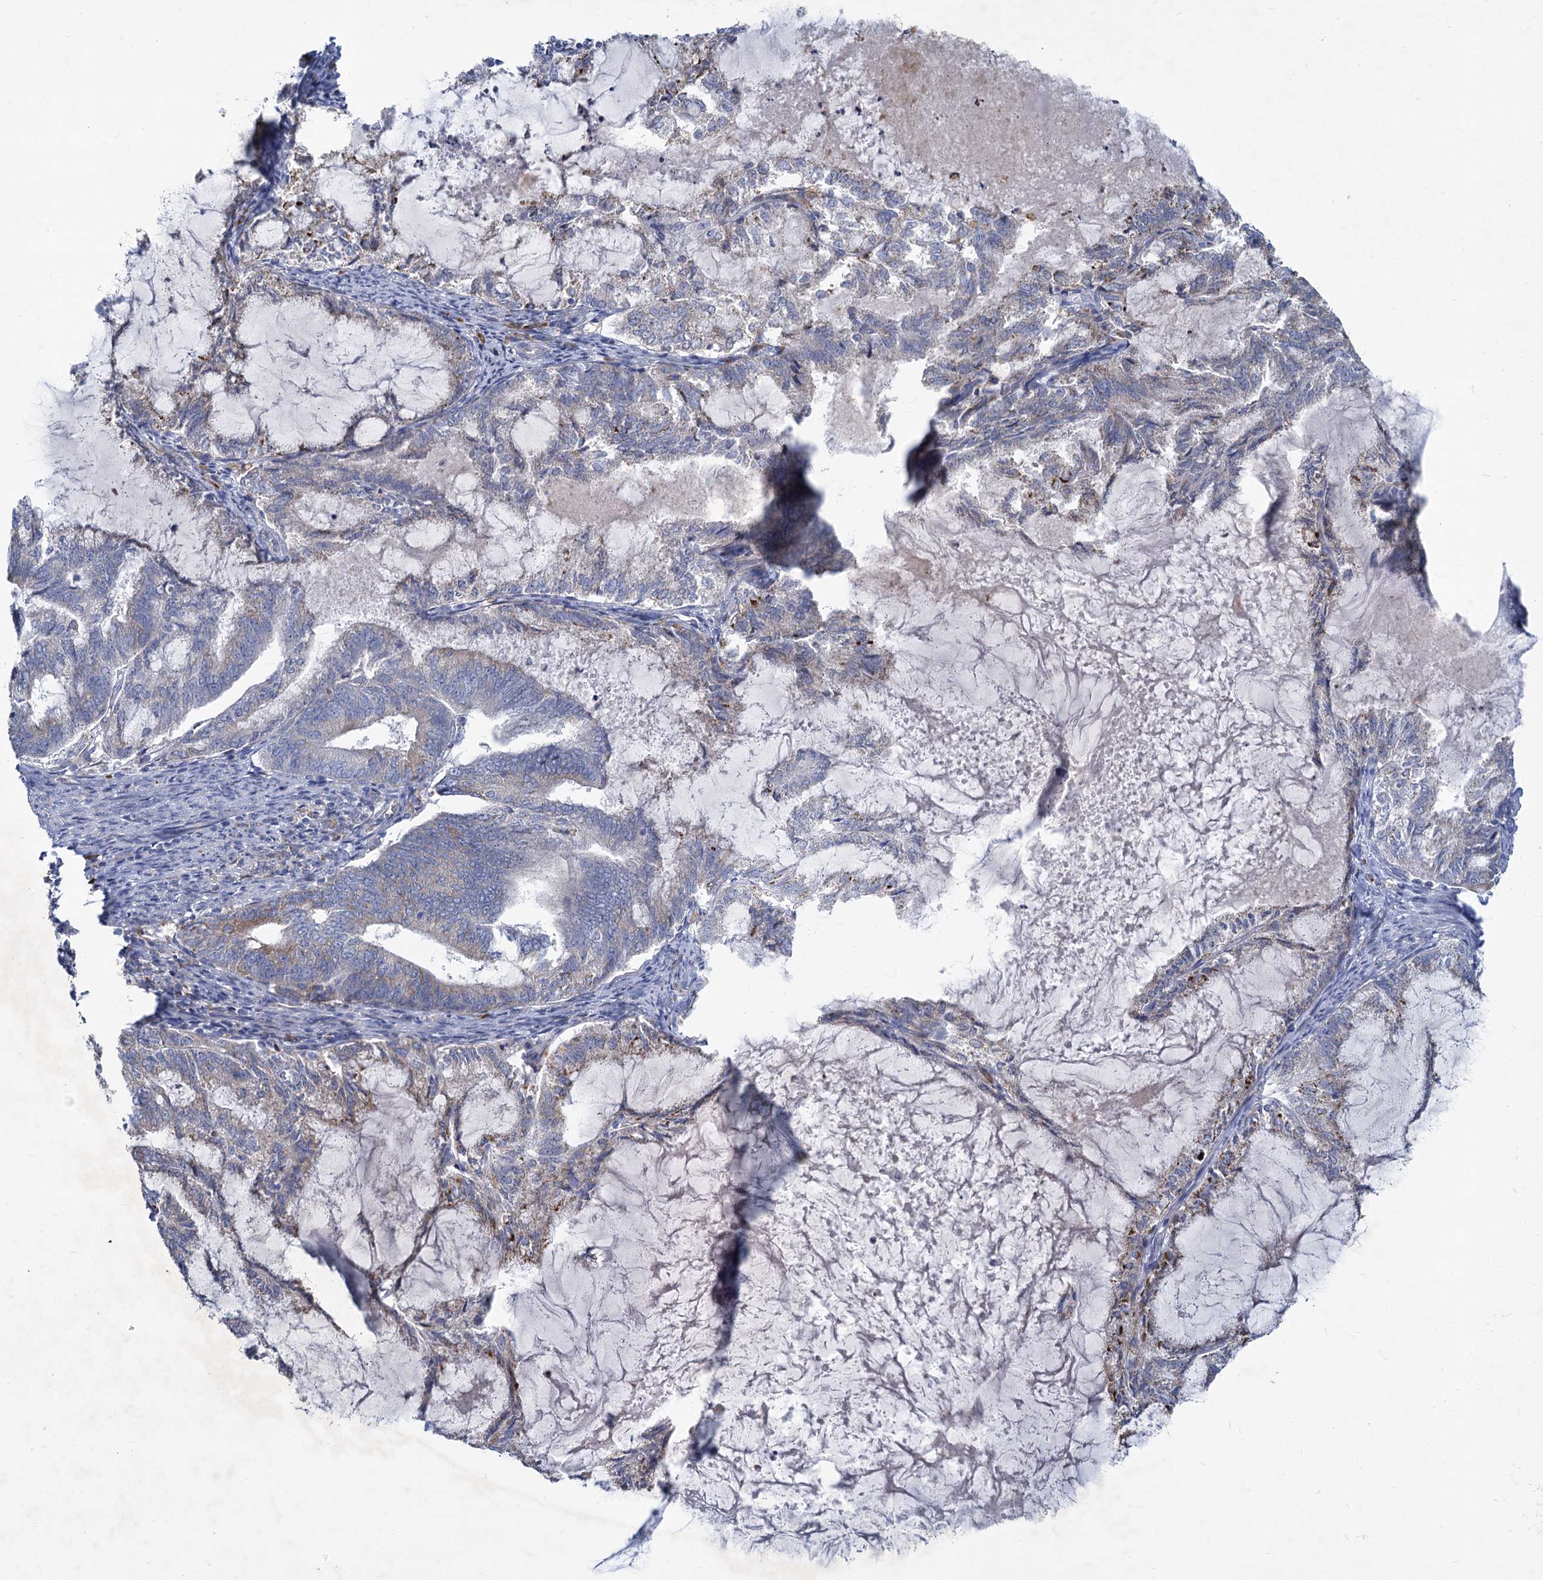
{"staining": {"intensity": "weak", "quantity": "<25%", "location": "cytoplasmic/membranous"}, "tissue": "endometrial cancer", "cell_type": "Tumor cells", "image_type": "cancer", "snomed": [{"axis": "morphology", "description": "Adenocarcinoma, NOS"}, {"axis": "topography", "description": "Endometrium"}], "caption": "Immunohistochemistry of human endometrial cancer (adenocarcinoma) exhibits no positivity in tumor cells.", "gene": "PRSS35", "patient": {"sex": "female", "age": 86}}